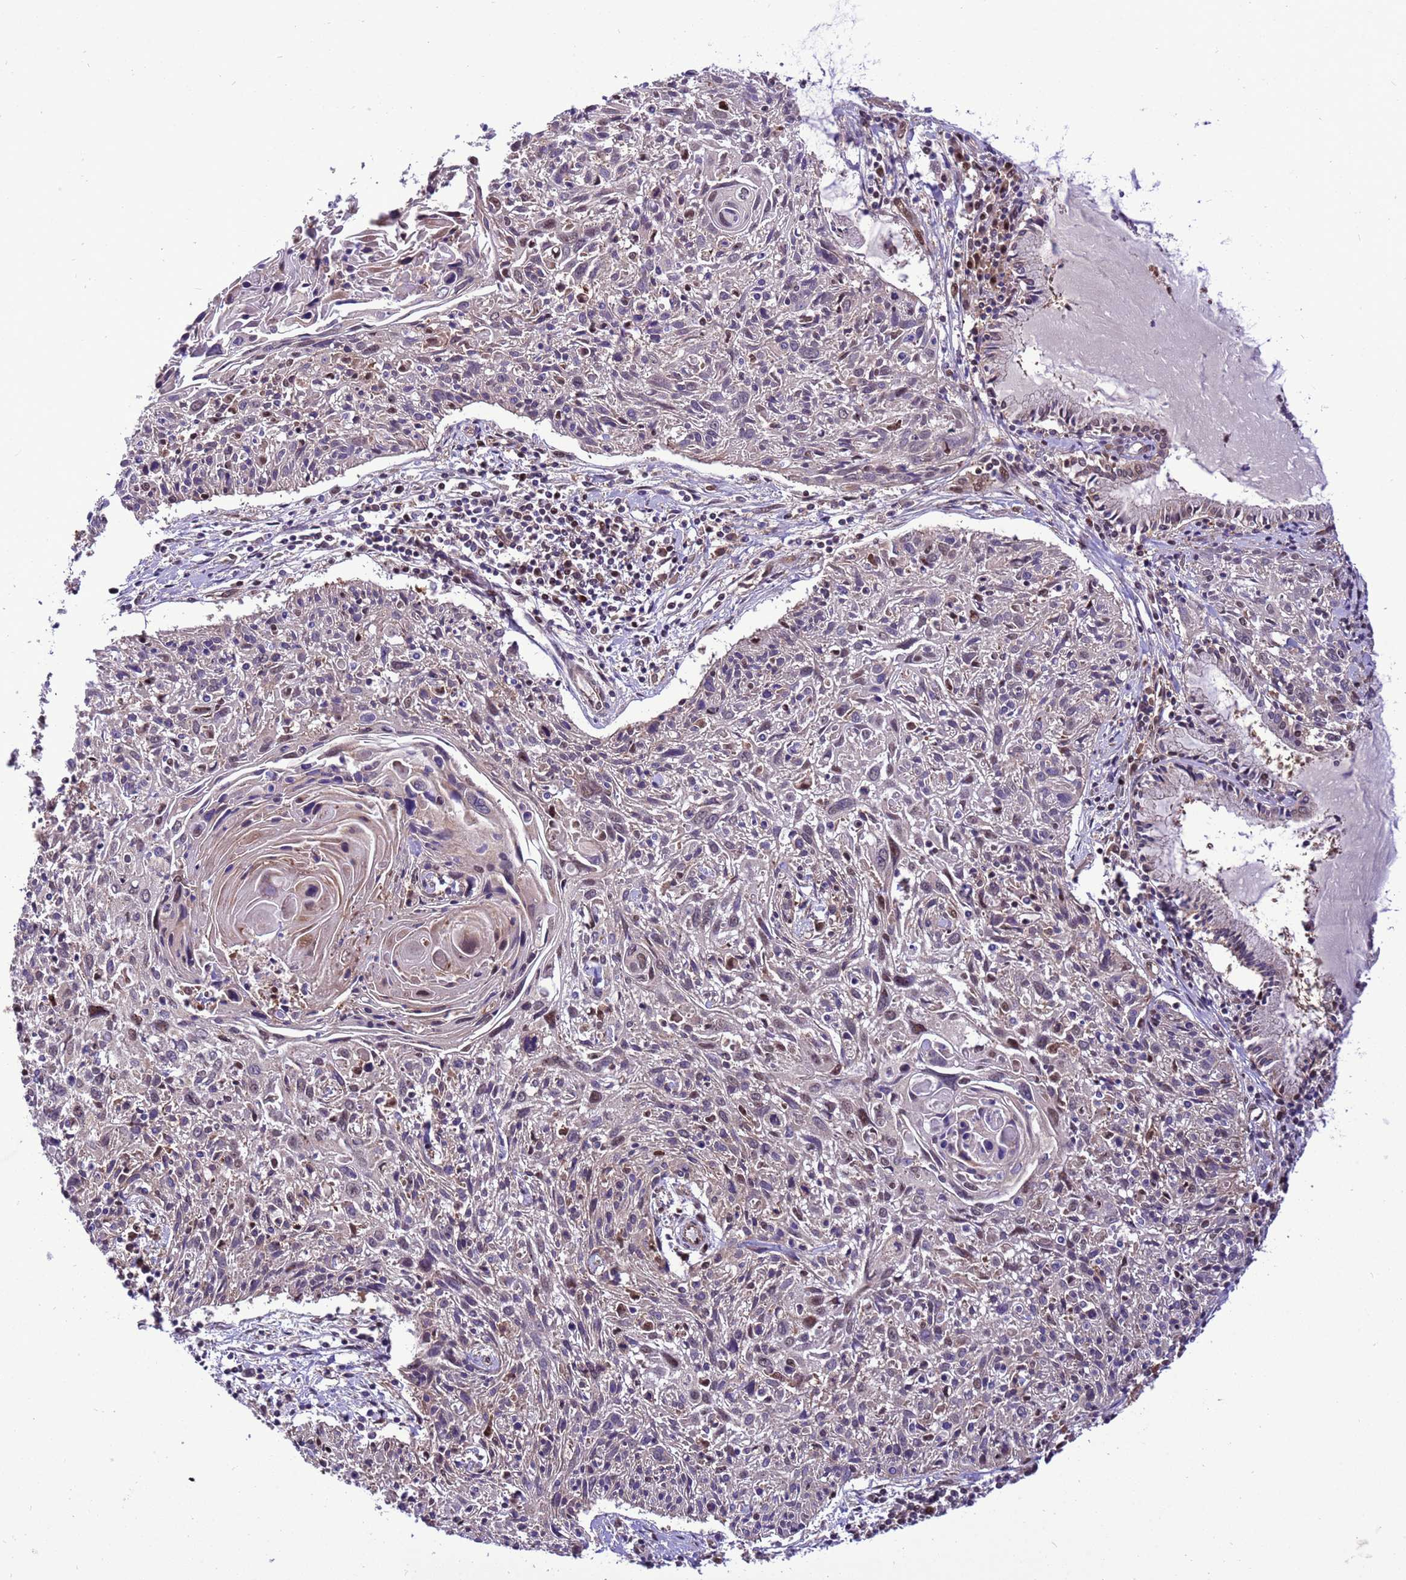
{"staining": {"intensity": "moderate", "quantity": "<25%", "location": "nuclear"}, "tissue": "cervical cancer", "cell_type": "Tumor cells", "image_type": "cancer", "snomed": [{"axis": "morphology", "description": "Squamous cell carcinoma, NOS"}, {"axis": "topography", "description": "Cervix"}], "caption": "Cervical cancer (squamous cell carcinoma) tissue displays moderate nuclear staining in approximately <25% of tumor cells, visualized by immunohistochemistry.", "gene": "RASD1", "patient": {"sex": "female", "age": 51}}